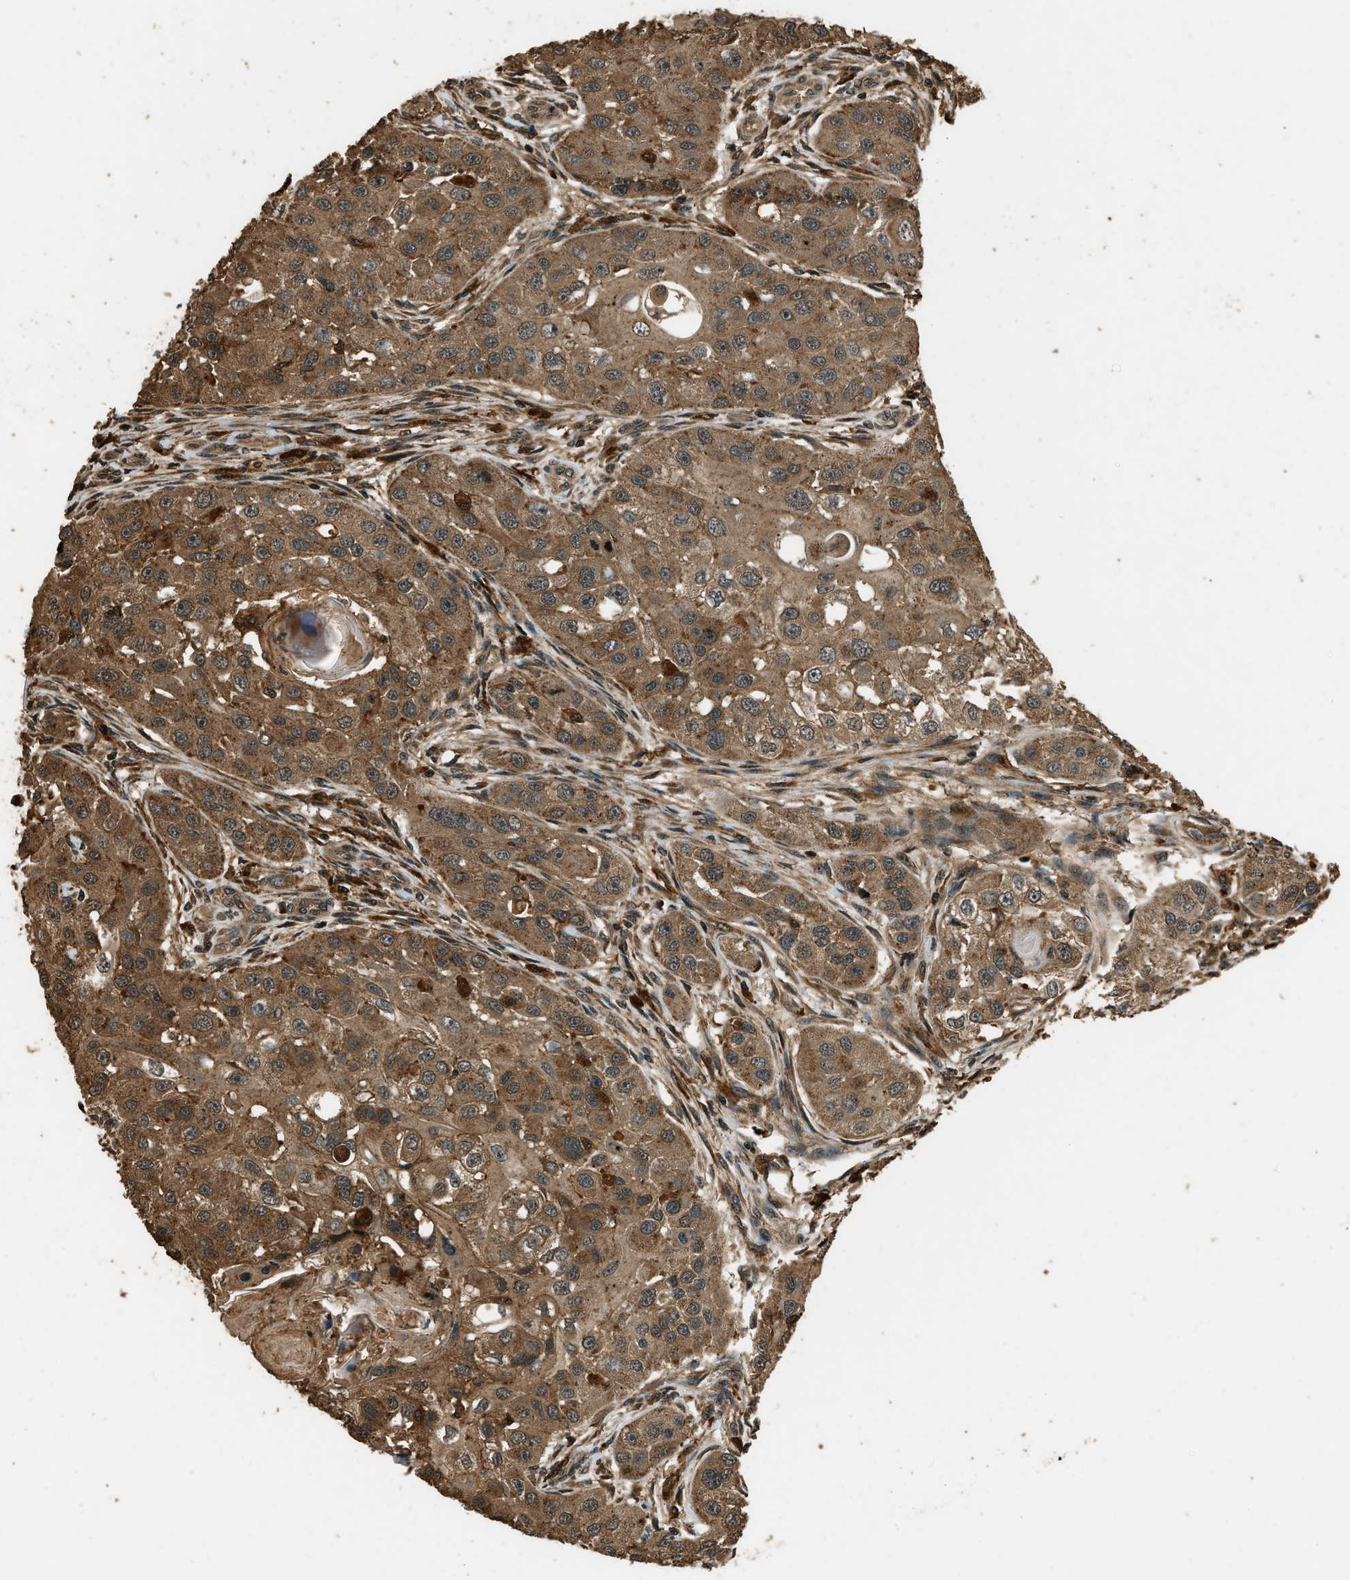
{"staining": {"intensity": "moderate", "quantity": ">75%", "location": "cytoplasmic/membranous"}, "tissue": "head and neck cancer", "cell_type": "Tumor cells", "image_type": "cancer", "snomed": [{"axis": "morphology", "description": "Normal tissue, NOS"}, {"axis": "morphology", "description": "Squamous cell carcinoma, NOS"}, {"axis": "topography", "description": "Skeletal muscle"}, {"axis": "topography", "description": "Head-Neck"}], "caption": "Protein staining reveals moderate cytoplasmic/membranous expression in approximately >75% of tumor cells in squamous cell carcinoma (head and neck). (DAB = brown stain, brightfield microscopy at high magnification).", "gene": "RAP2A", "patient": {"sex": "male", "age": 51}}